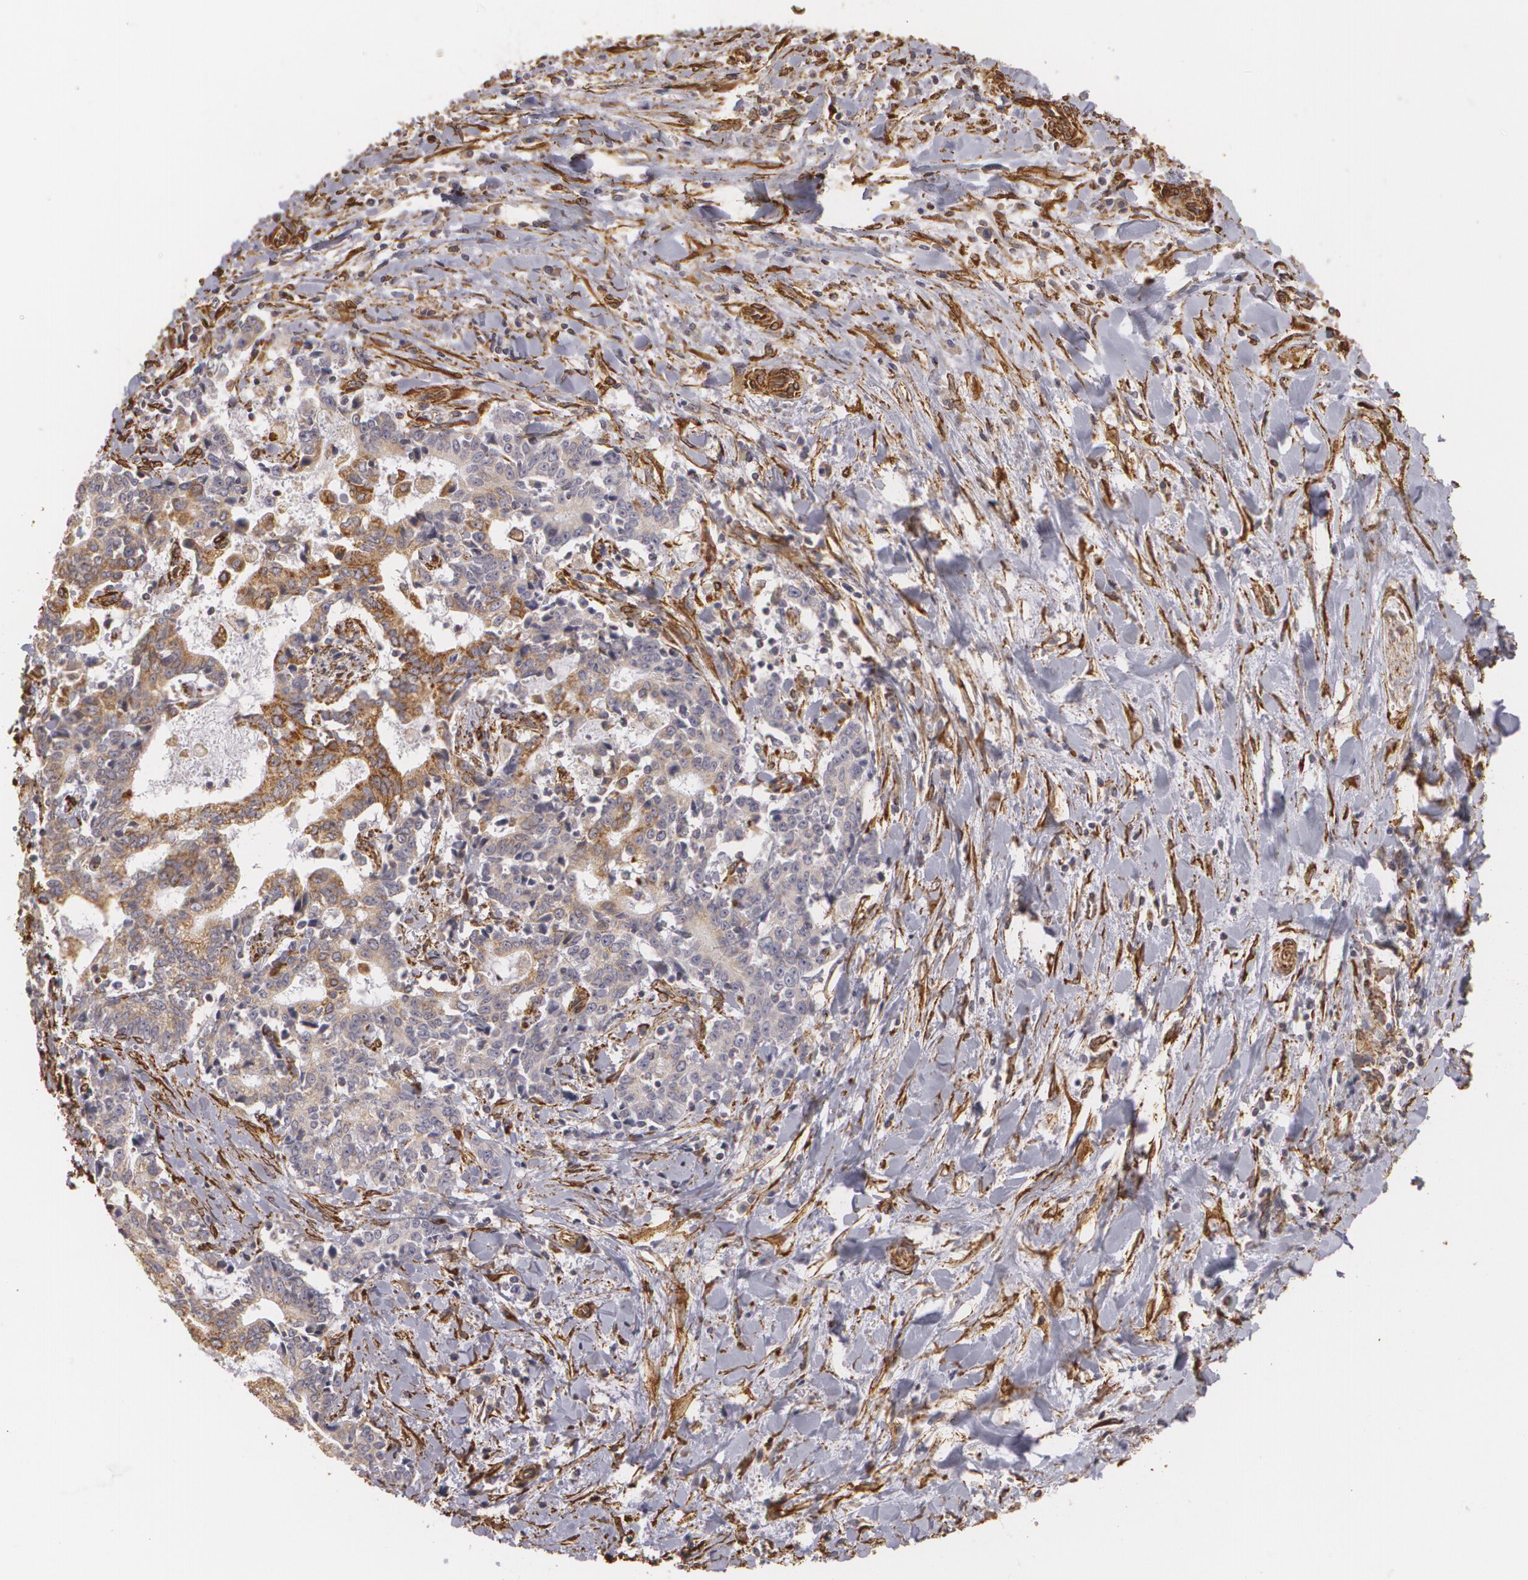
{"staining": {"intensity": "weak", "quantity": "25%-75%", "location": "cytoplasmic/membranous"}, "tissue": "liver cancer", "cell_type": "Tumor cells", "image_type": "cancer", "snomed": [{"axis": "morphology", "description": "Cholangiocarcinoma"}, {"axis": "topography", "description": "Liver"}], "caption": "Immunohistochemical staining of human liver cancer demonstrates low levels of weak cytoplasmic/membranous protein staining in about 25%-75% of tumor cells.", "gene": "CYB5R3", "patient": {"sex": "male", "age": 57}}